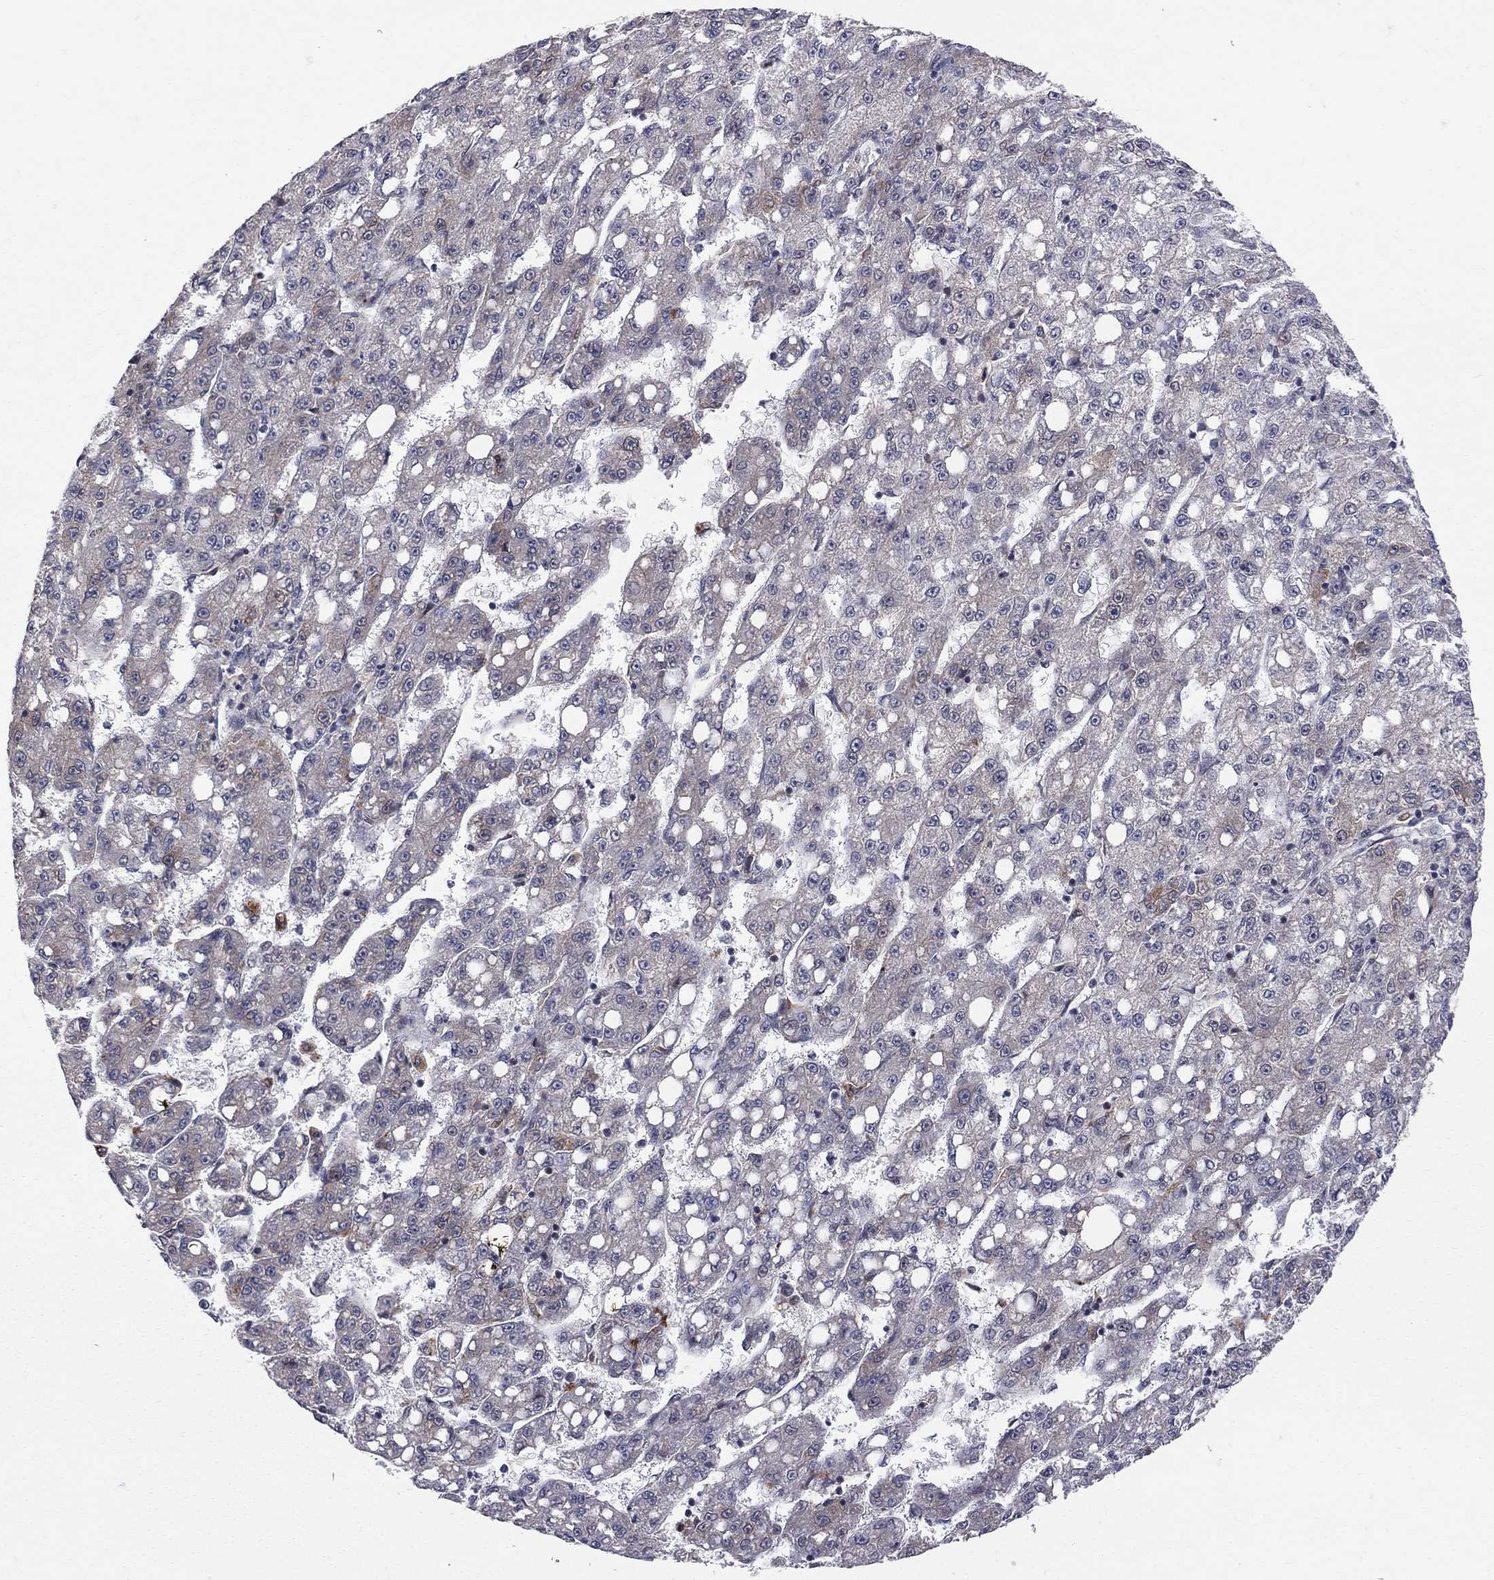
{"staining": {"intensity": "negative", "quantity": "none", "location": "none"}, "tissue": "liver cancer", "cell_type": "Tumor cells", "image_type": "cancer", "snomed": [{"axis": "morphology", "description": "Carcinoma, Hepatocellular, NOS"}, {"axis": "topography", "description": "Liver"}], "caption": "DAB (3,3'-diaminobenzidine) immunohistochemical staining of hepatocellular carcinoma (liver) exhibits no significant positivity in tumor cells.", "gene": "CNOT11", "patient": {"sex": "female", "age": 65}}